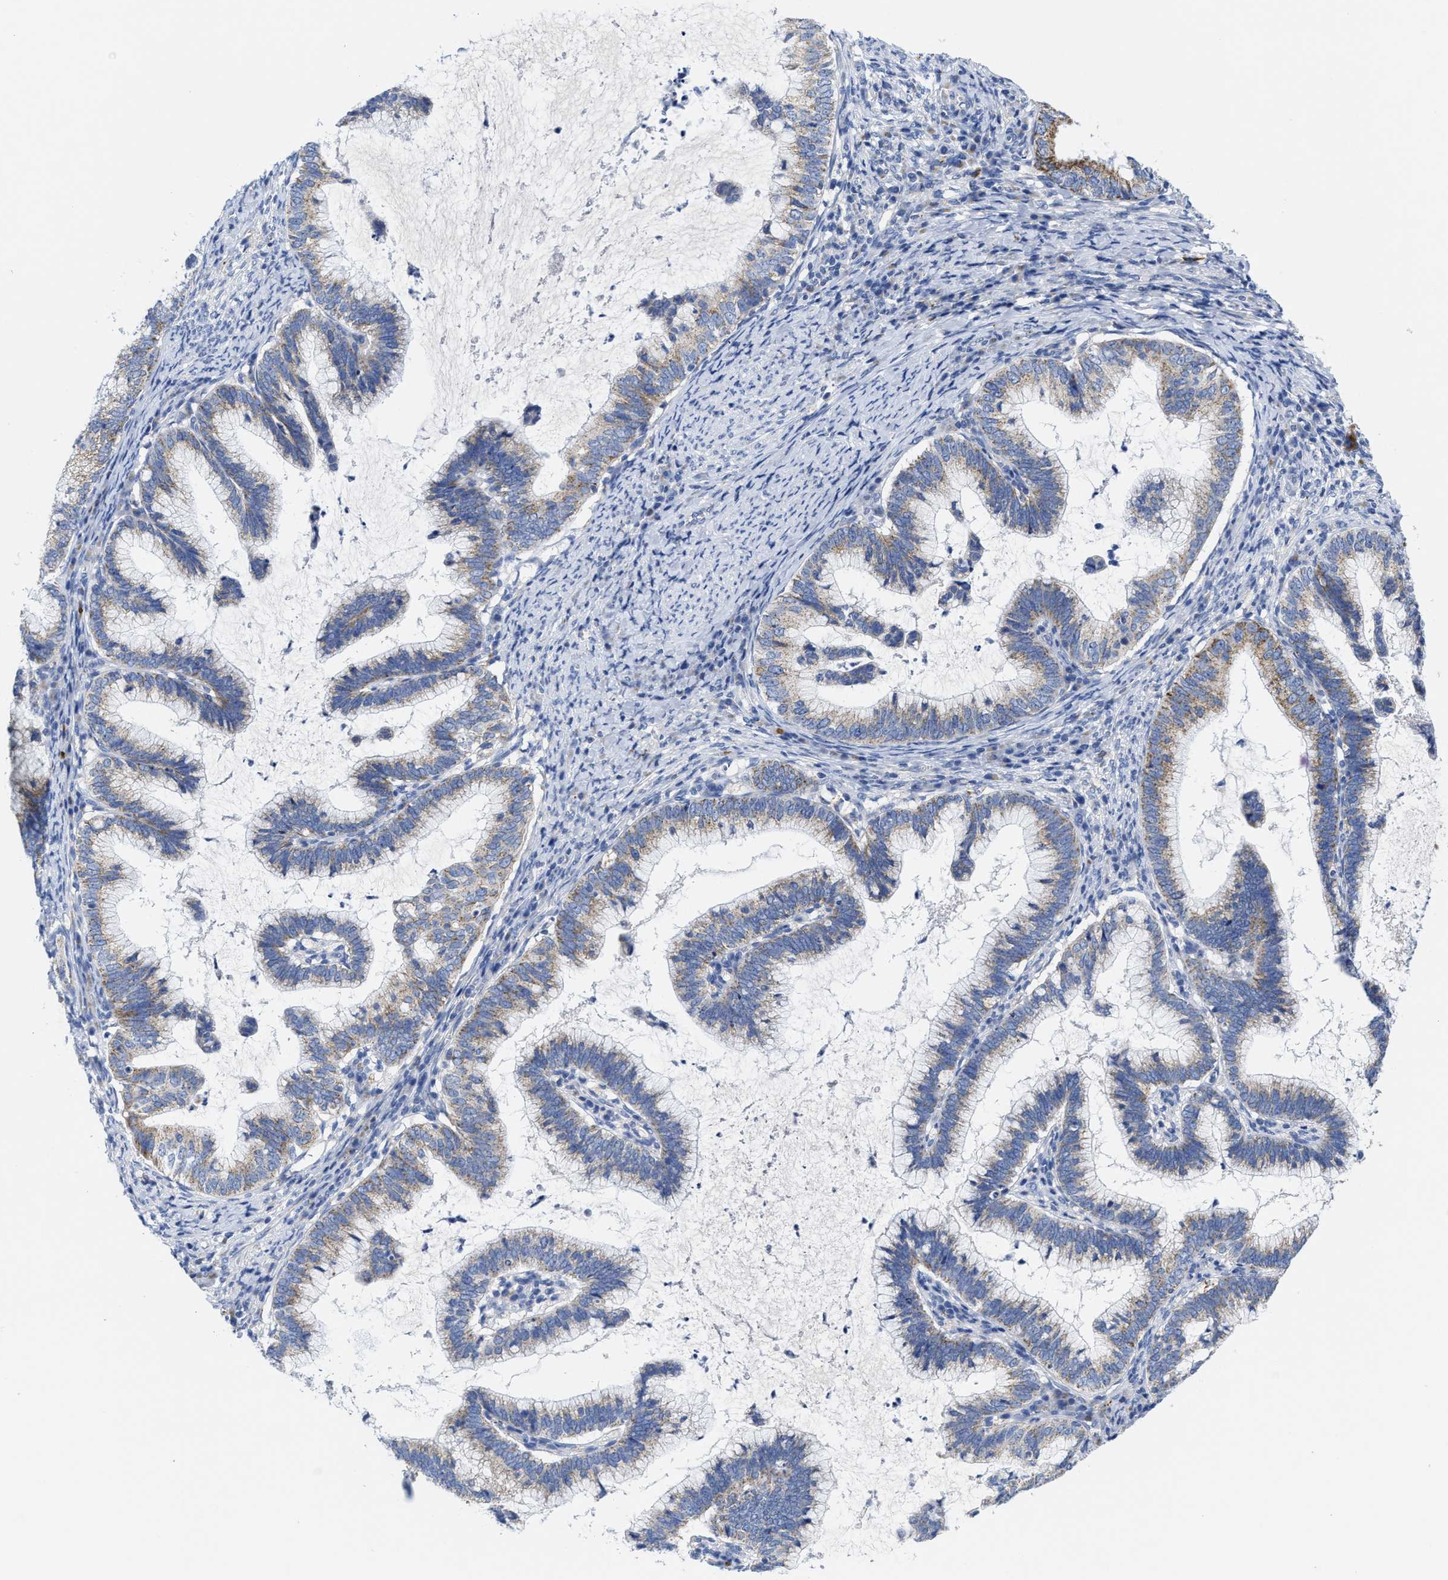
{"staining": {"intensity": "moderate", "quantity": "<25%", "location": "cytoplasmic/membranous"}, "tissue": "cervical cancer", "cell_type": "Tumor cells", "image_type": "cancer", "snomed": [{"axis": "morphology", "description": "Adenocarcinoma, NOS"}, {"axis": "topography", "description": "Cervix"}], "caption": "Moderate cytoplasmic/membranous staining is identified in about <25% of tumor cells in adenocarcinoma (cervical). Nuclei are stained in blue.", "gene": "TBRG4", "patient": {"sex": "female", "age": 36}}